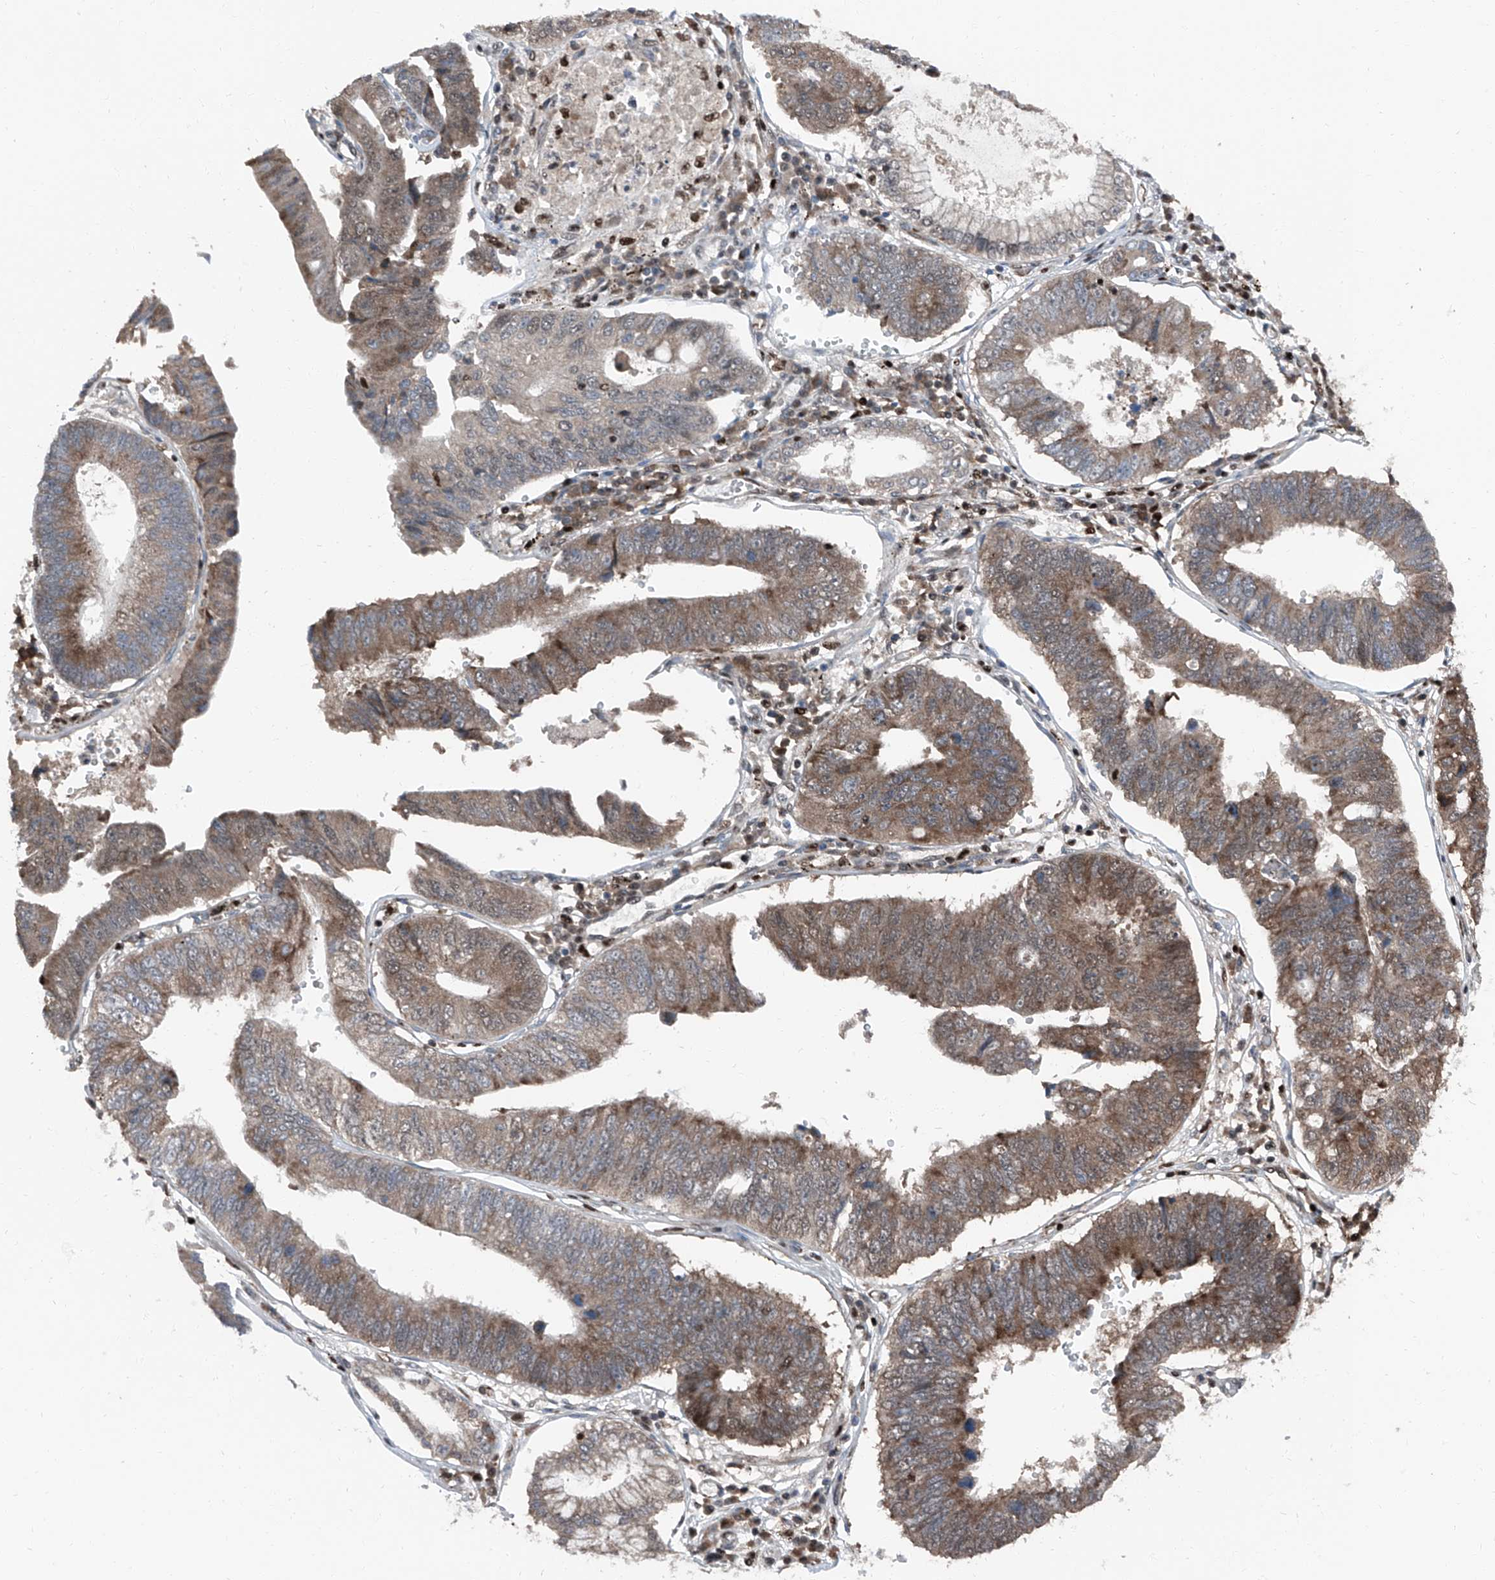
{"staining": {"intensity": "moderate", "quantity": ">75%", "location": "cytoplasmic/membranous,nuclear"}, "tissue": "stomach cancer", "cell_type": "Tumor cells", "image_type": "cancer", "snomed": [{"axis": "morphology", "description": "Adenocarcinoma, NOS"}, {"axis": "topography", "description": "Stomach"}], "caption": "This is a micrograph of immunohistochemistry staining of stomach cancer, which shows moderate positivity in the cytoplasmic/membranous and nuclear of tumor cells.", "gene": "FKBP5", "patient": {"sex": "male", "age": 59}}